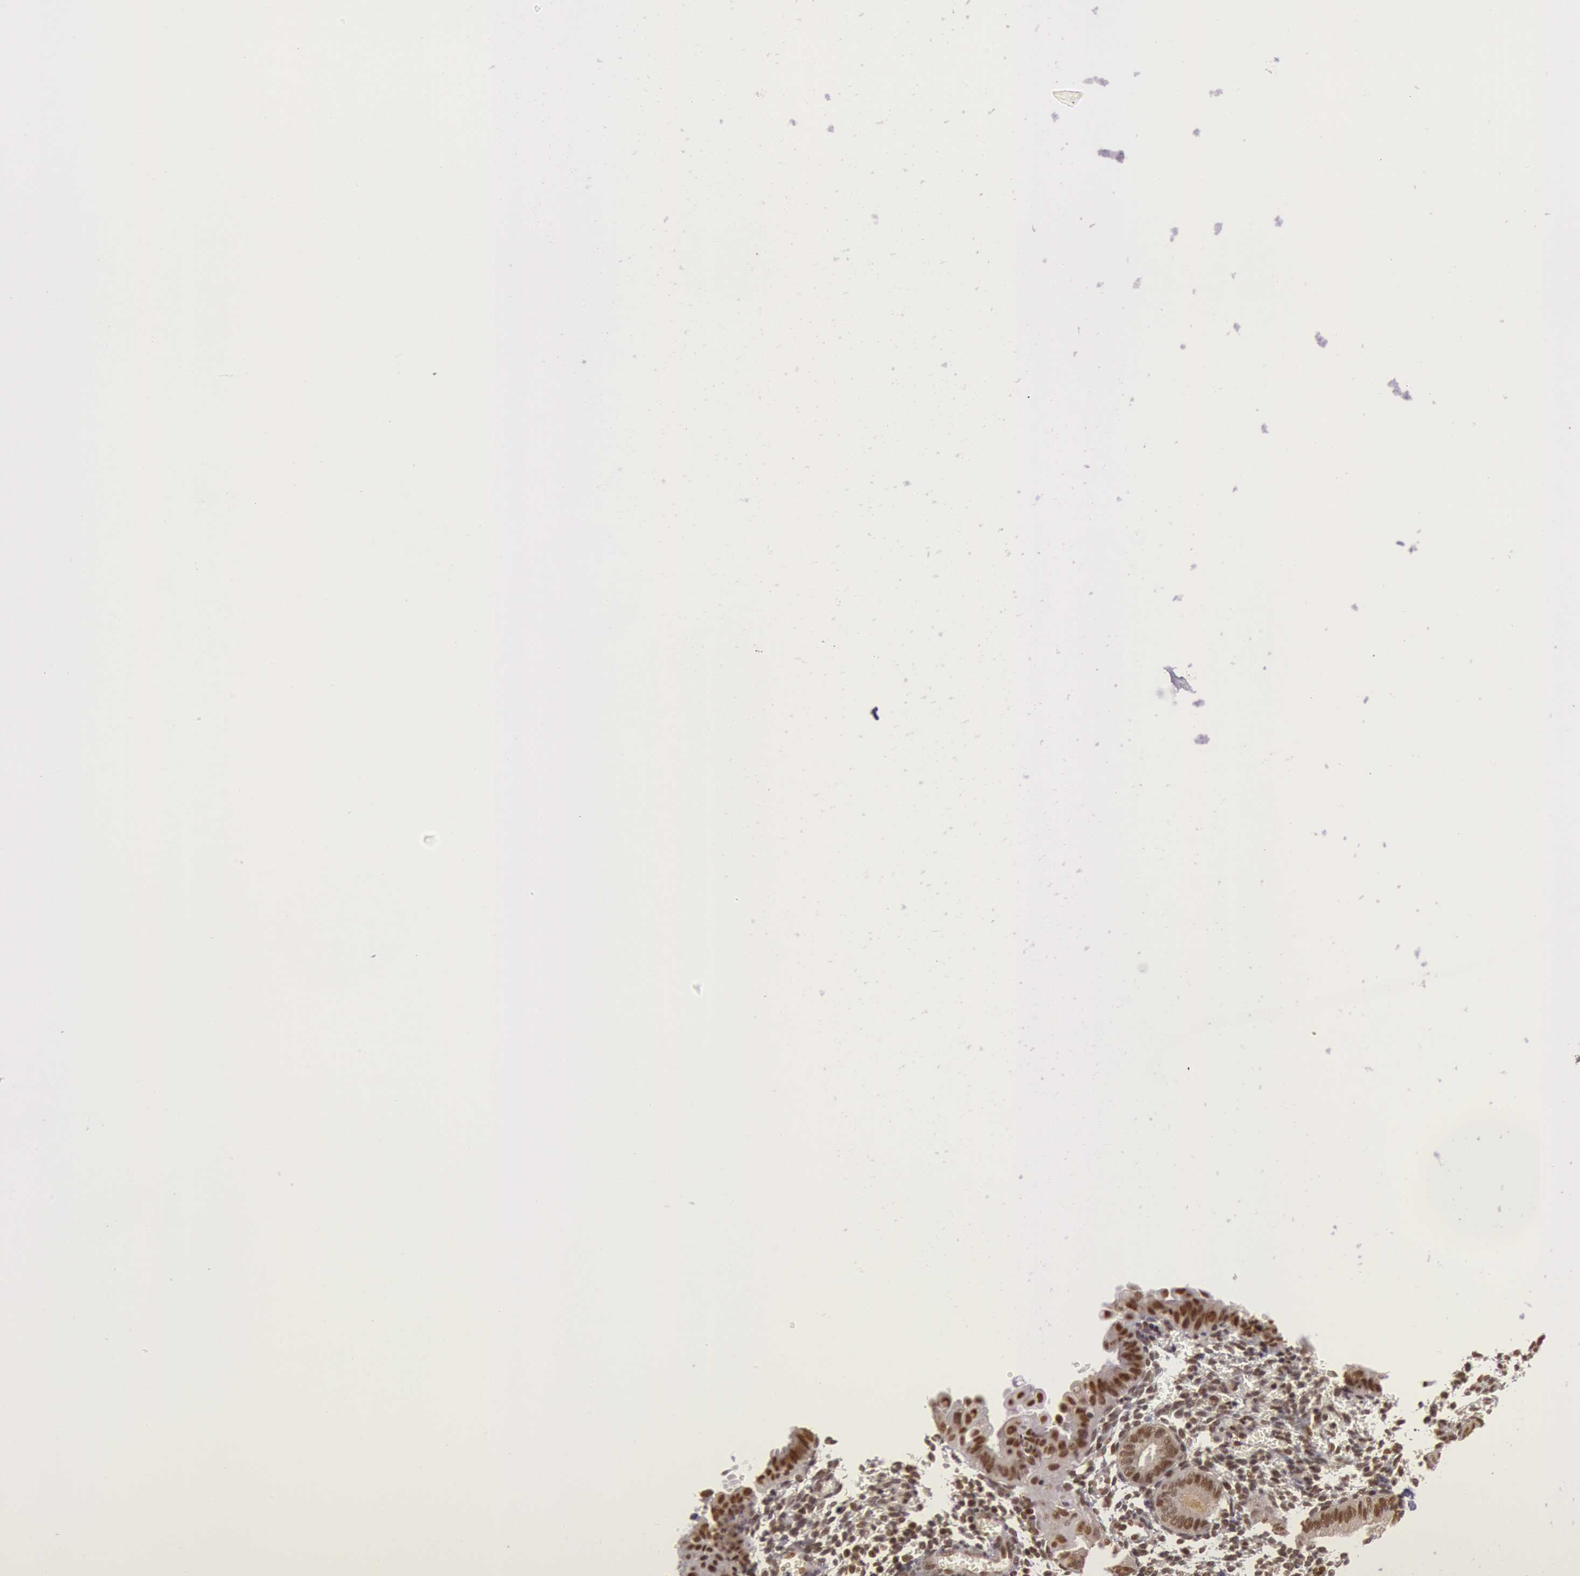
{"staining": {"intensity": "moderate", "quantity": "25%-75%", "location": "nuclear"}, "tissue": "endometrium", "cell_type": "Cells in endometrial stroma", "image_type": "normal", "snomed": [{"axis": "morphology", "description": "Normal tissue, NOS"}, {"axis": "topography", "description": "Endometrium"}], "caption": "Moderate nuclear protein staining is seen in approximately 25%-75% of cells in endometrial stroma in endometrium. (DAB IHC with brightfield microscopy, high magnification).", "gene": "ESS2", "patient": {"sex": "female", "age": 61}}